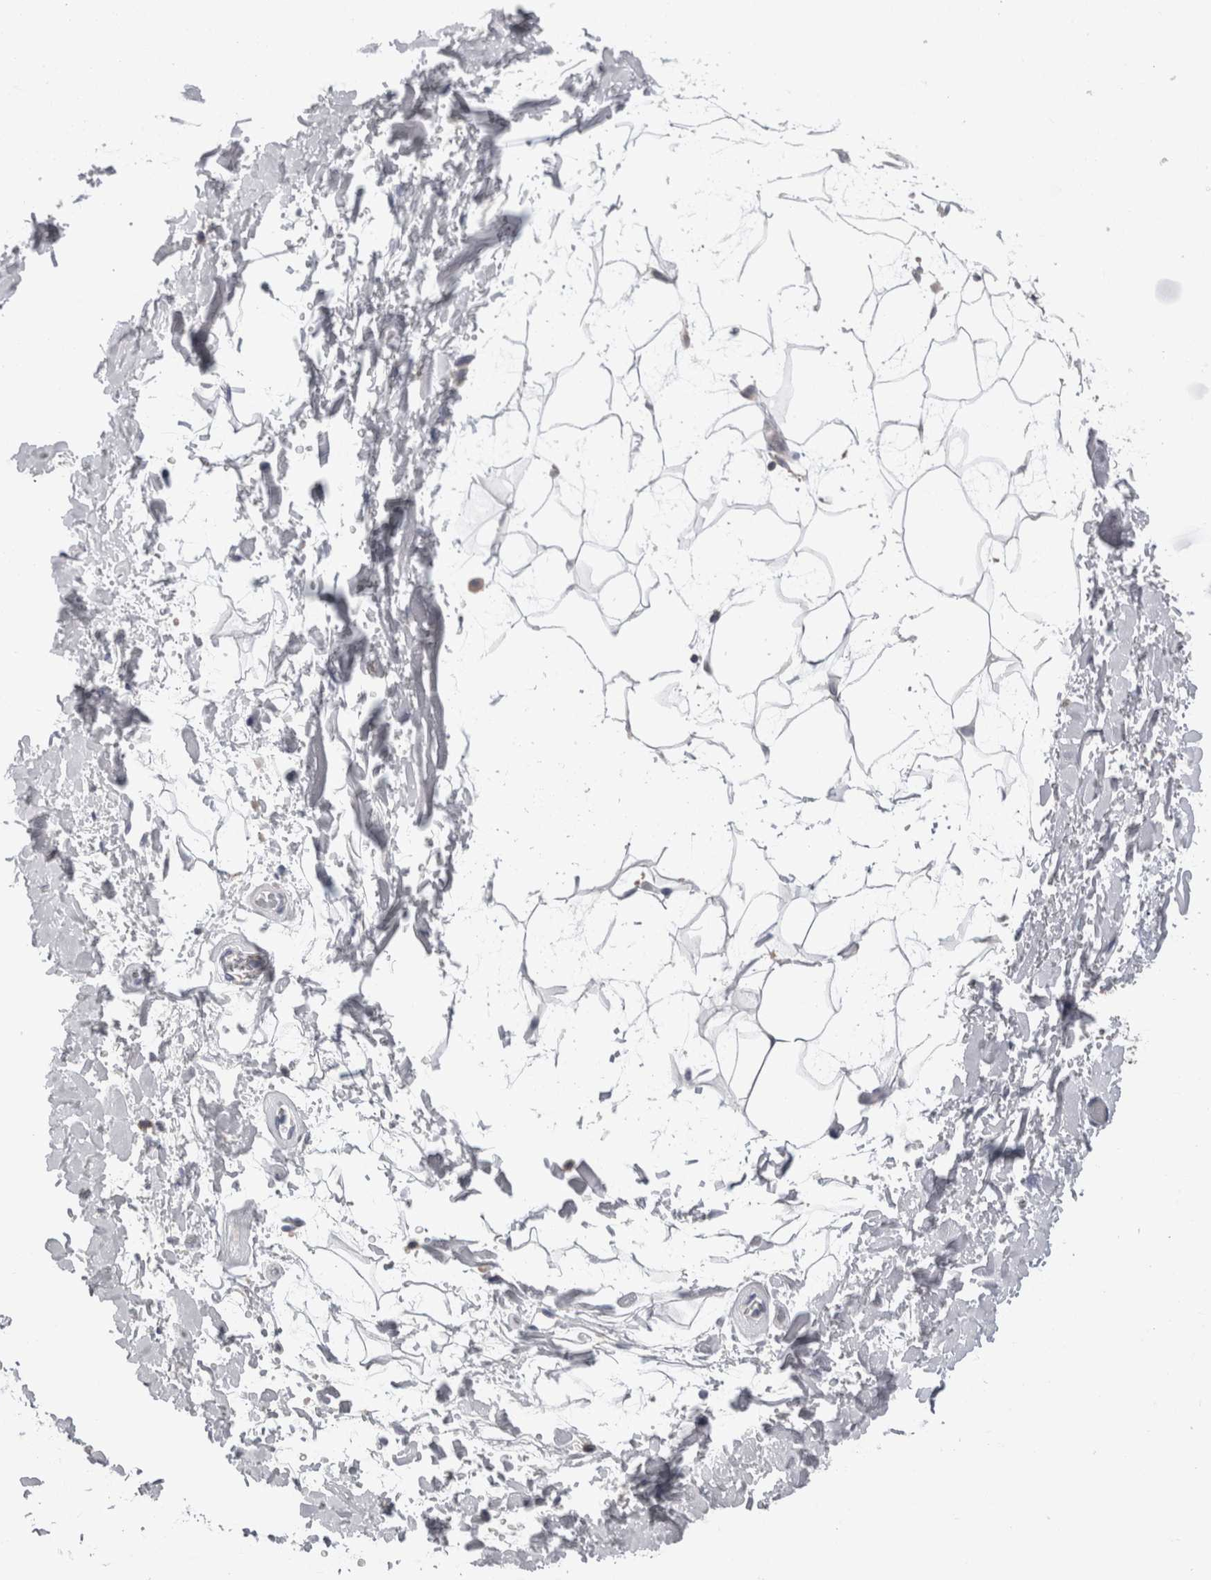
{"staining": {"intensity": "negative", "quantity": "none", "location": "none"}, "tissue": "adipose tissue", "cell_type": "Adipocytes", "image_type": "normal", "snomed": [{"axis": "morphology", "description": "Normal tissue, NOS"}, {"axis": "topography", "description": "Soft tissue"}], "caption": "This is an immunohistochemistry photomicrograph of normal adipose tissue. There is no staining in adipocytes.", "gene": "DCTN6", "patient": {"sex": "male", "age": 72}}